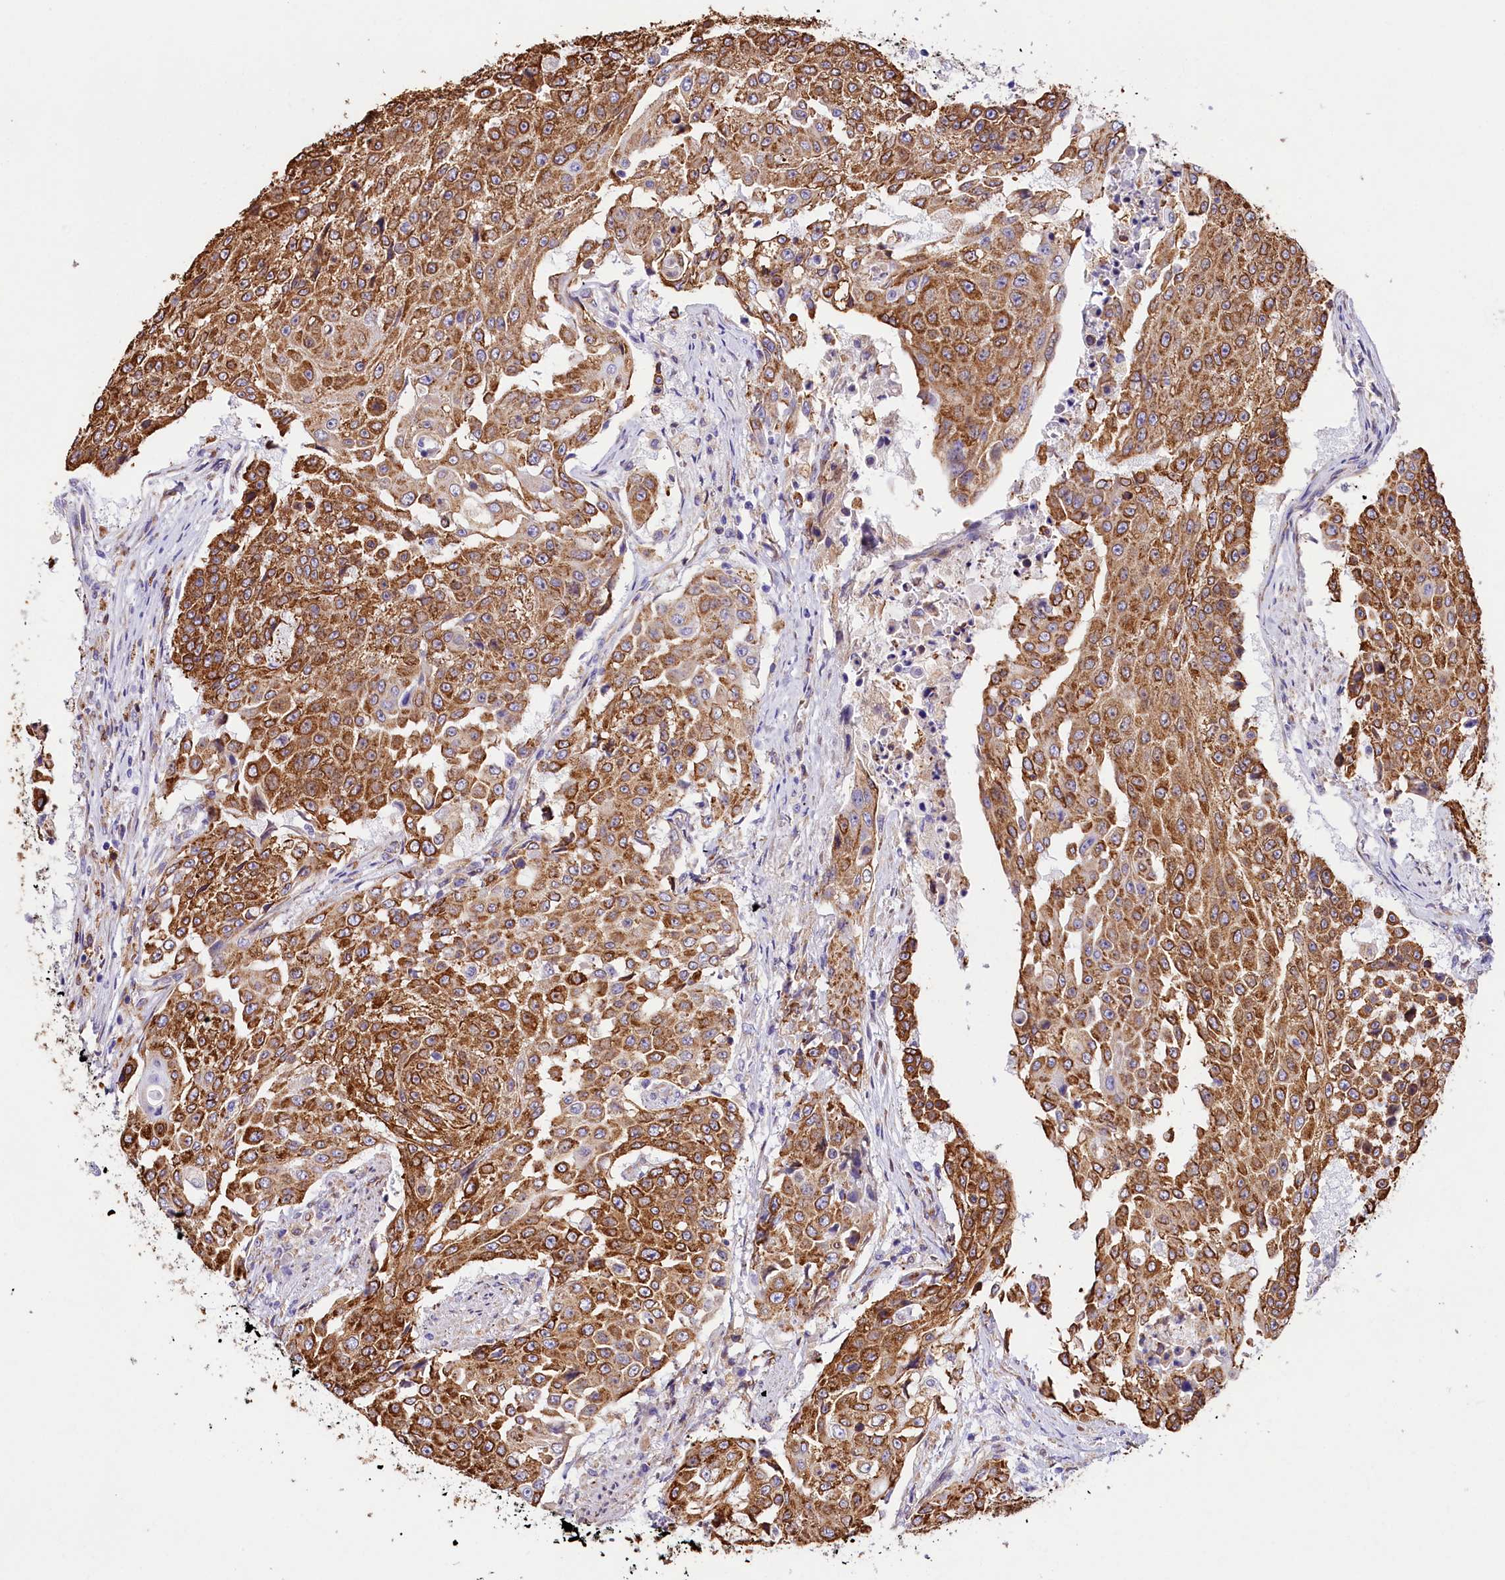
{"staining": {"intensity": "moderate", "quantity": ">75%", "location": "cytoplasmic/membranous"}, "tissue": "urothelial cancer", "cell_type": "Tumor cells", "image_type": "cancer", "snomed": [{"axis": "morphology", "description": "Urothelial carcinoma, High grade"}, {"axis": "topography", "description": "Urinary bladder"}], "caption": "A medium amount of moderate cytoplasmic/membranous expression is seen in about >75% of tumor cells in urothelial cancer tissue. (DAB = brown stain, brightfield microscopy at high magnification).", "gene": "ITGA1", "patient": {"sex": "female", "age": 63}}